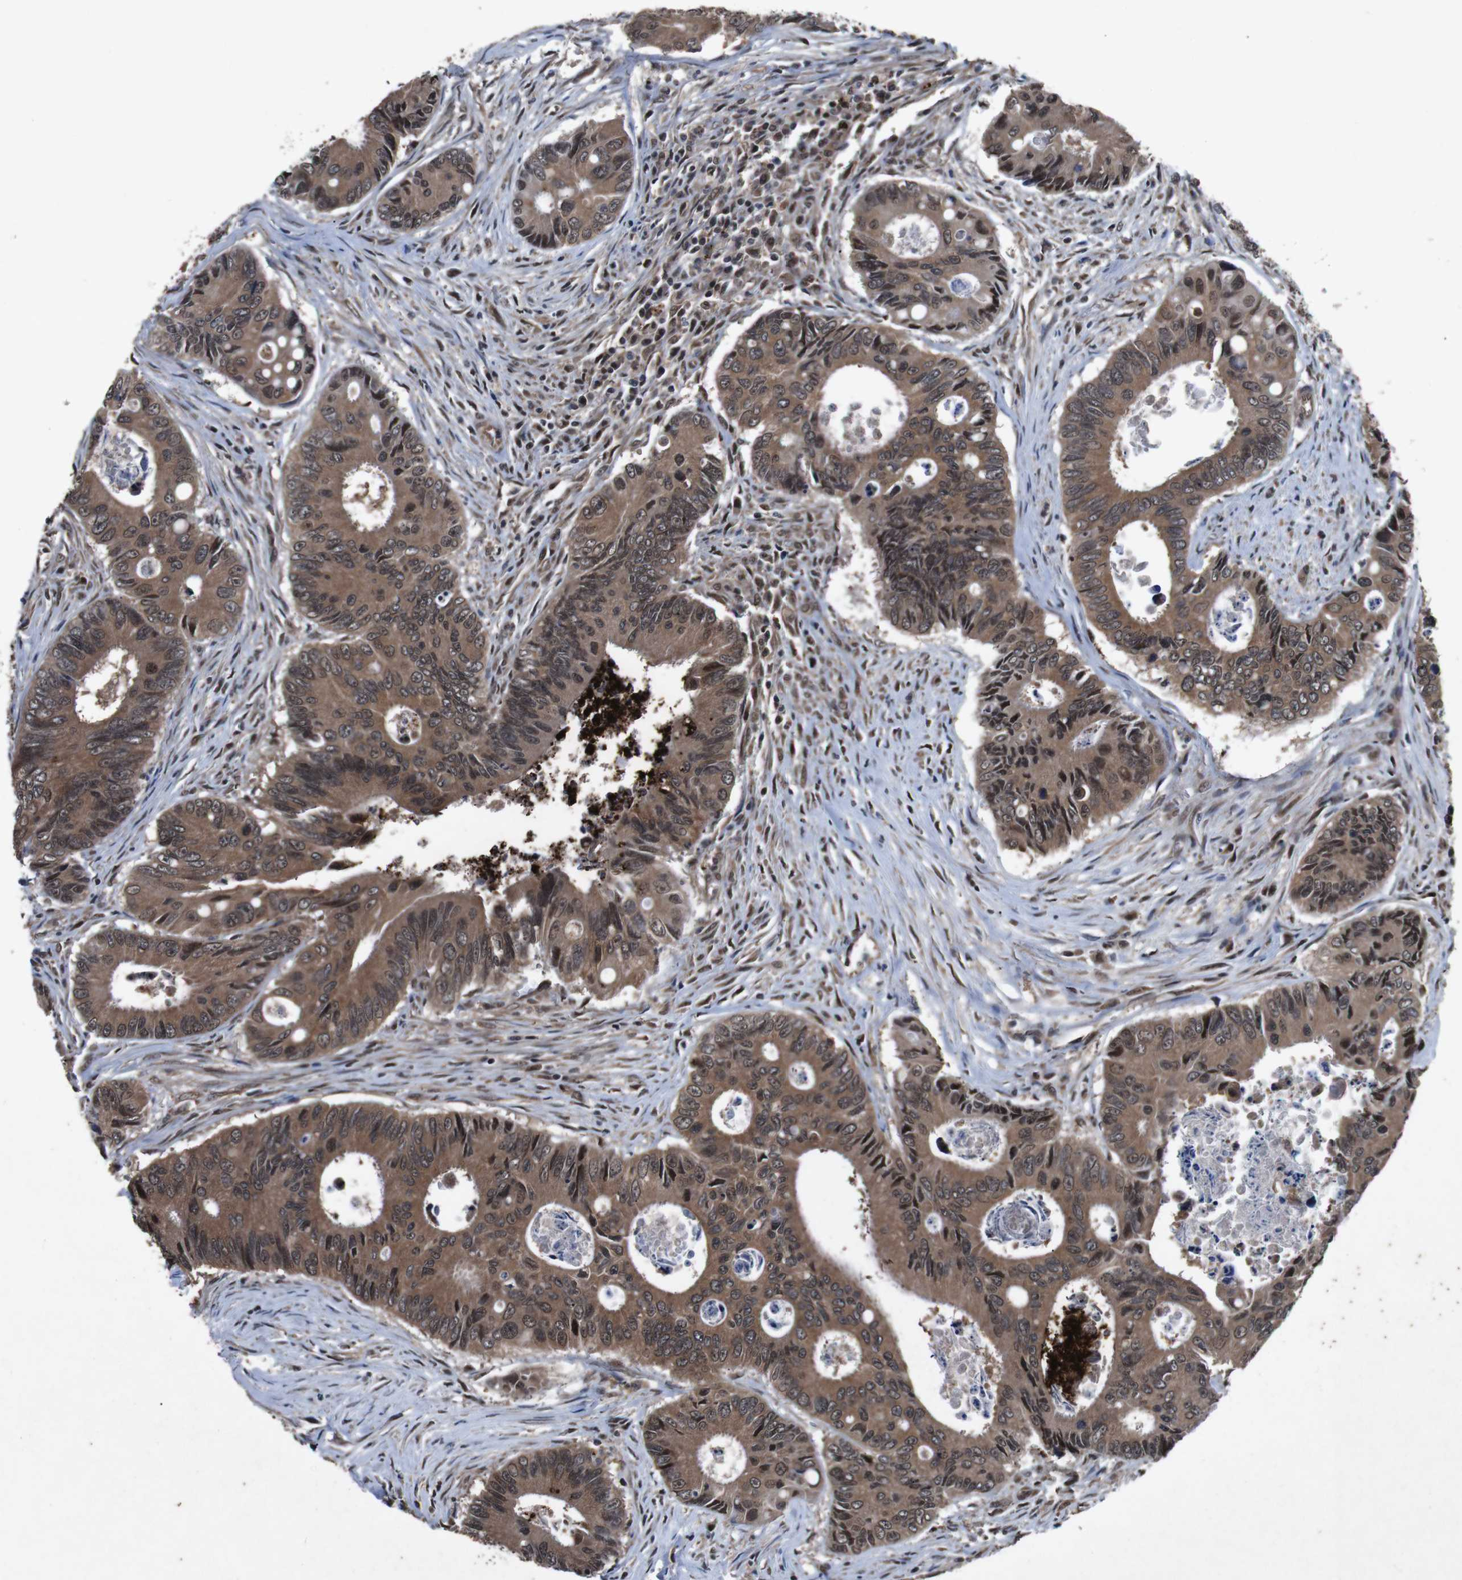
{"staining": {"intensity": "moderate", "quantity": ">75%", "location": "cytoplasmic/membranous"}, "tissue": "colorectal cancer", "cell_type": "Tumor cells", "image_type": "cancer", "snomed": [{"axis": "morphology", "description": "Inflammation, NOS"}, {"axis": "morphology", "description": "Adenocarcinoma, NOS"}, {"axis": "topography", "description": "Colon"}], "caption": "A high-resolution histopathology image shows immunohistochemistry (IHC) staining of colorectal cancer (adenocarcinoma), which exhibits moderate cytoplasmic/membranous staining in approximately >75% of tumor cells.", "gene": "SOCS1", "patient": {"sex": "male", "age": 72}}